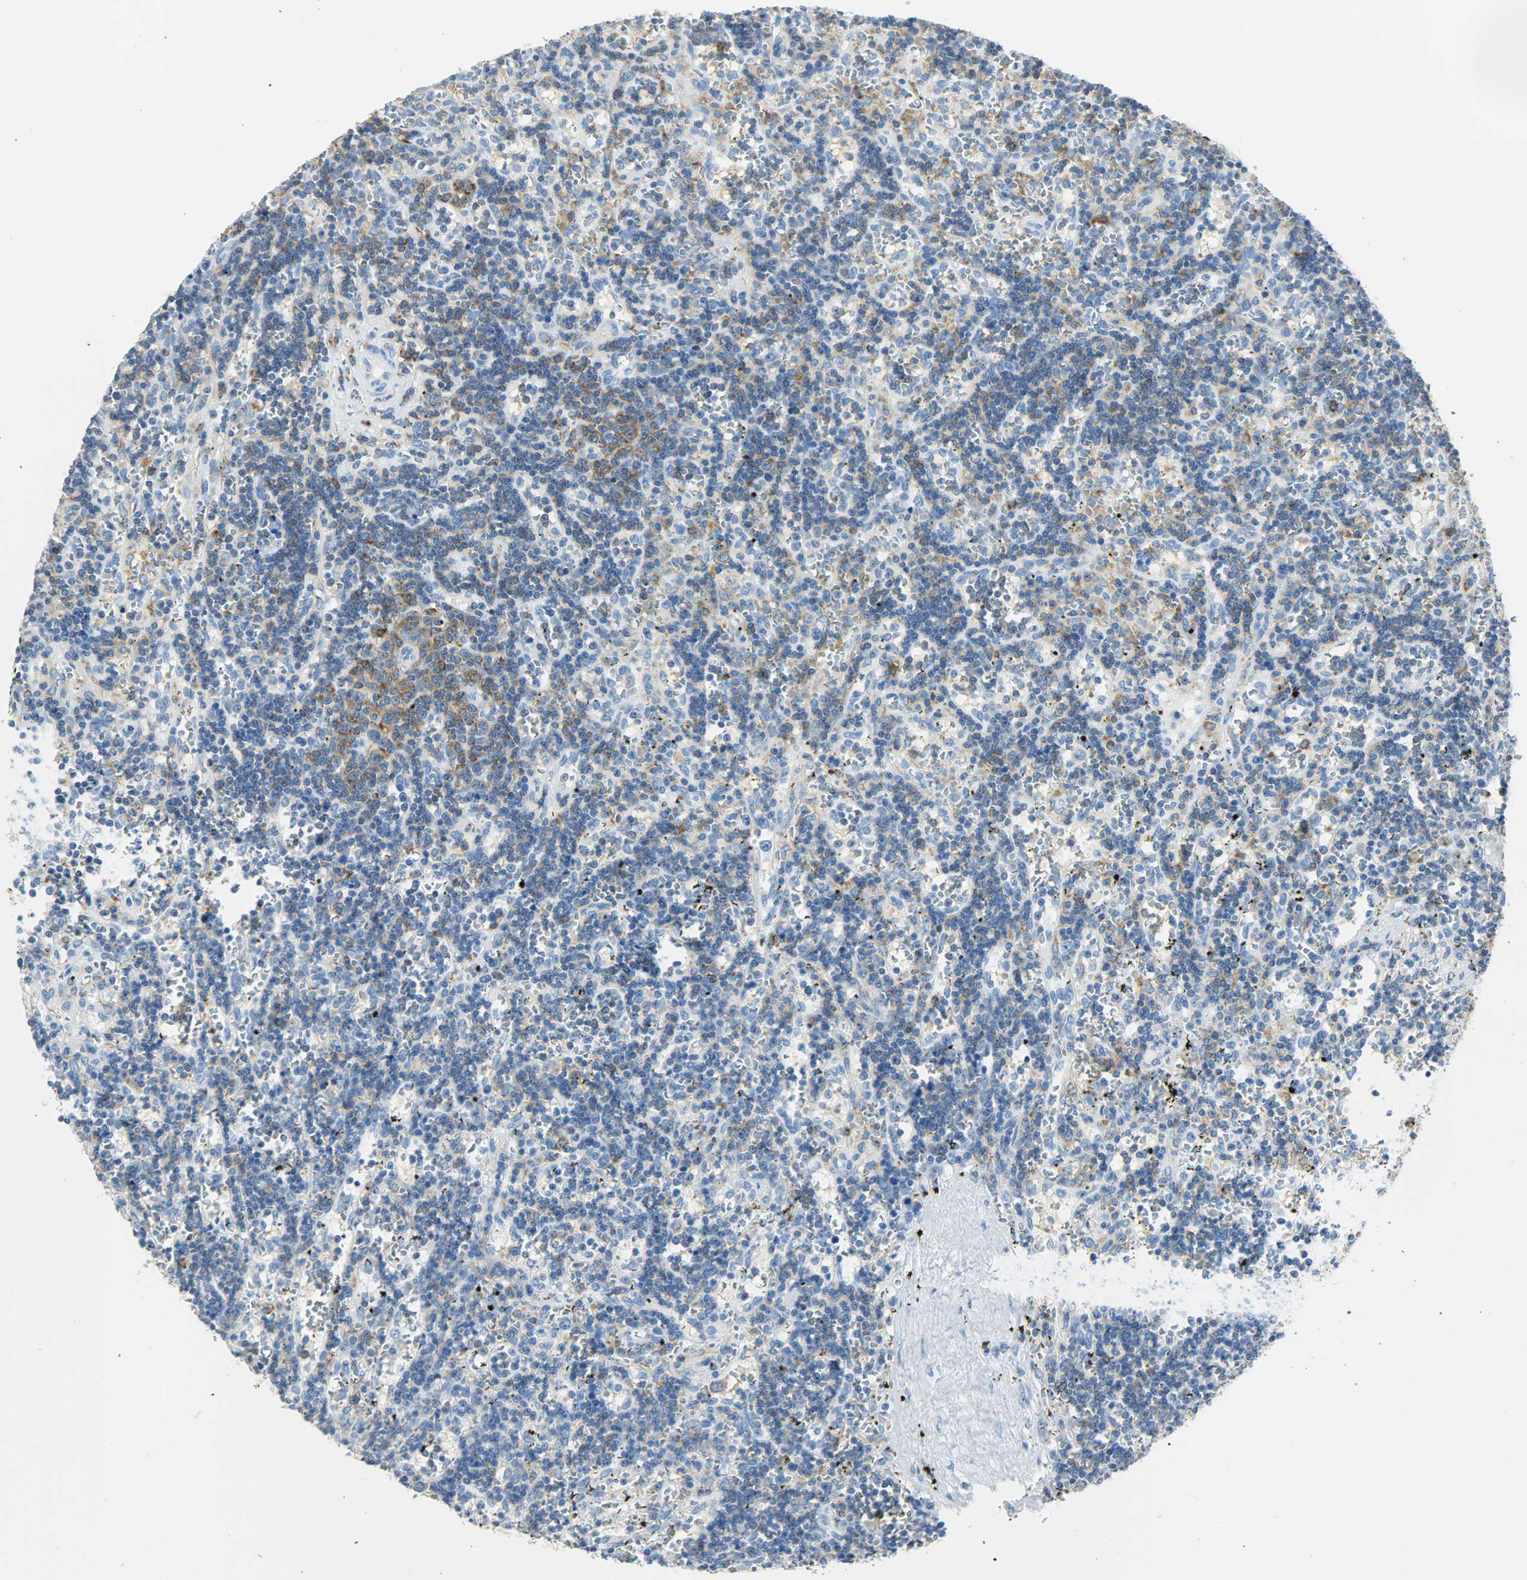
{"staining": {"intensity": "negative", "quantity": "none", "location": "none"}, "tissue": "lymphoma", "cell_type": "Tumor cells", "image_type": "cancer", "snomed": [{"axis": "morphology", "description": "Malignant lymphoma, non-Hodgkin's type, Low grade"}, {"axis": "topography", "description": "Spleen"}], "caption": "IHC of lymphoma displays no positivity in tumor cells.", "gene": "PTPN6", "patient": {"sex": "male", "age": 60}}